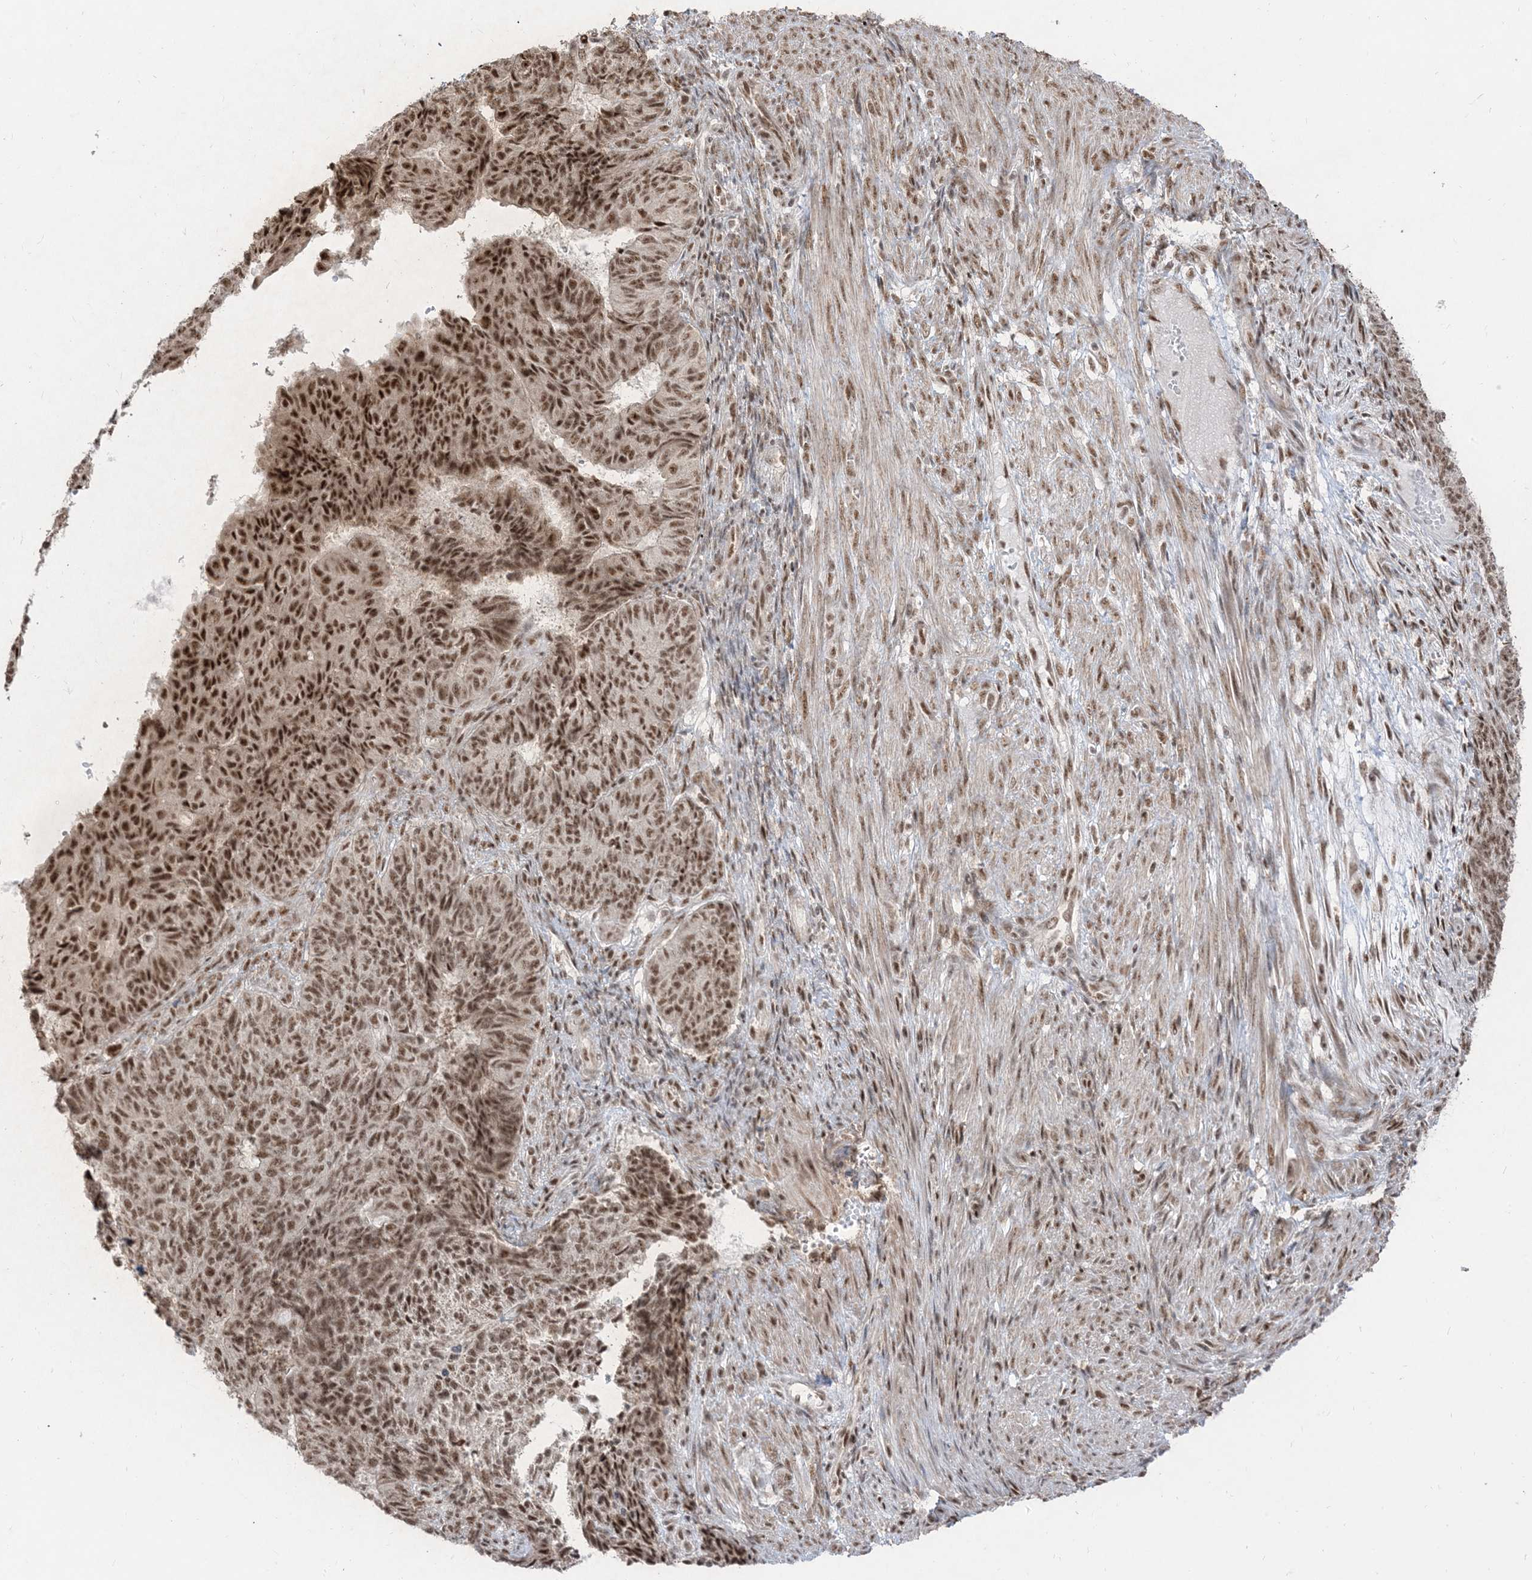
{"staining": {"intensity": "strong", "quantity": ">75%", "location": "nuclear"}, "tissue": "endometrial cancer", "cell_type": "Tumor cells", "image_type": "cancer", "snomed": [{"axis": "morphology", "description": "Adenocarcinoma, NOS"}, {"axis": "topography", "description": "Endometrium"}], "caption": "IHC histopathology image of neoplastic tissue: human endometrial cancer (adenocarcinoma) stained using immunohistochemistry (IHC) shows high levels of strong protein expression localized specifically in the nuclear of tumor cells, appearing as a nuclear brown color.", "gene": "ARGLU1", "patient": {"sex": "female", "age": 32}}